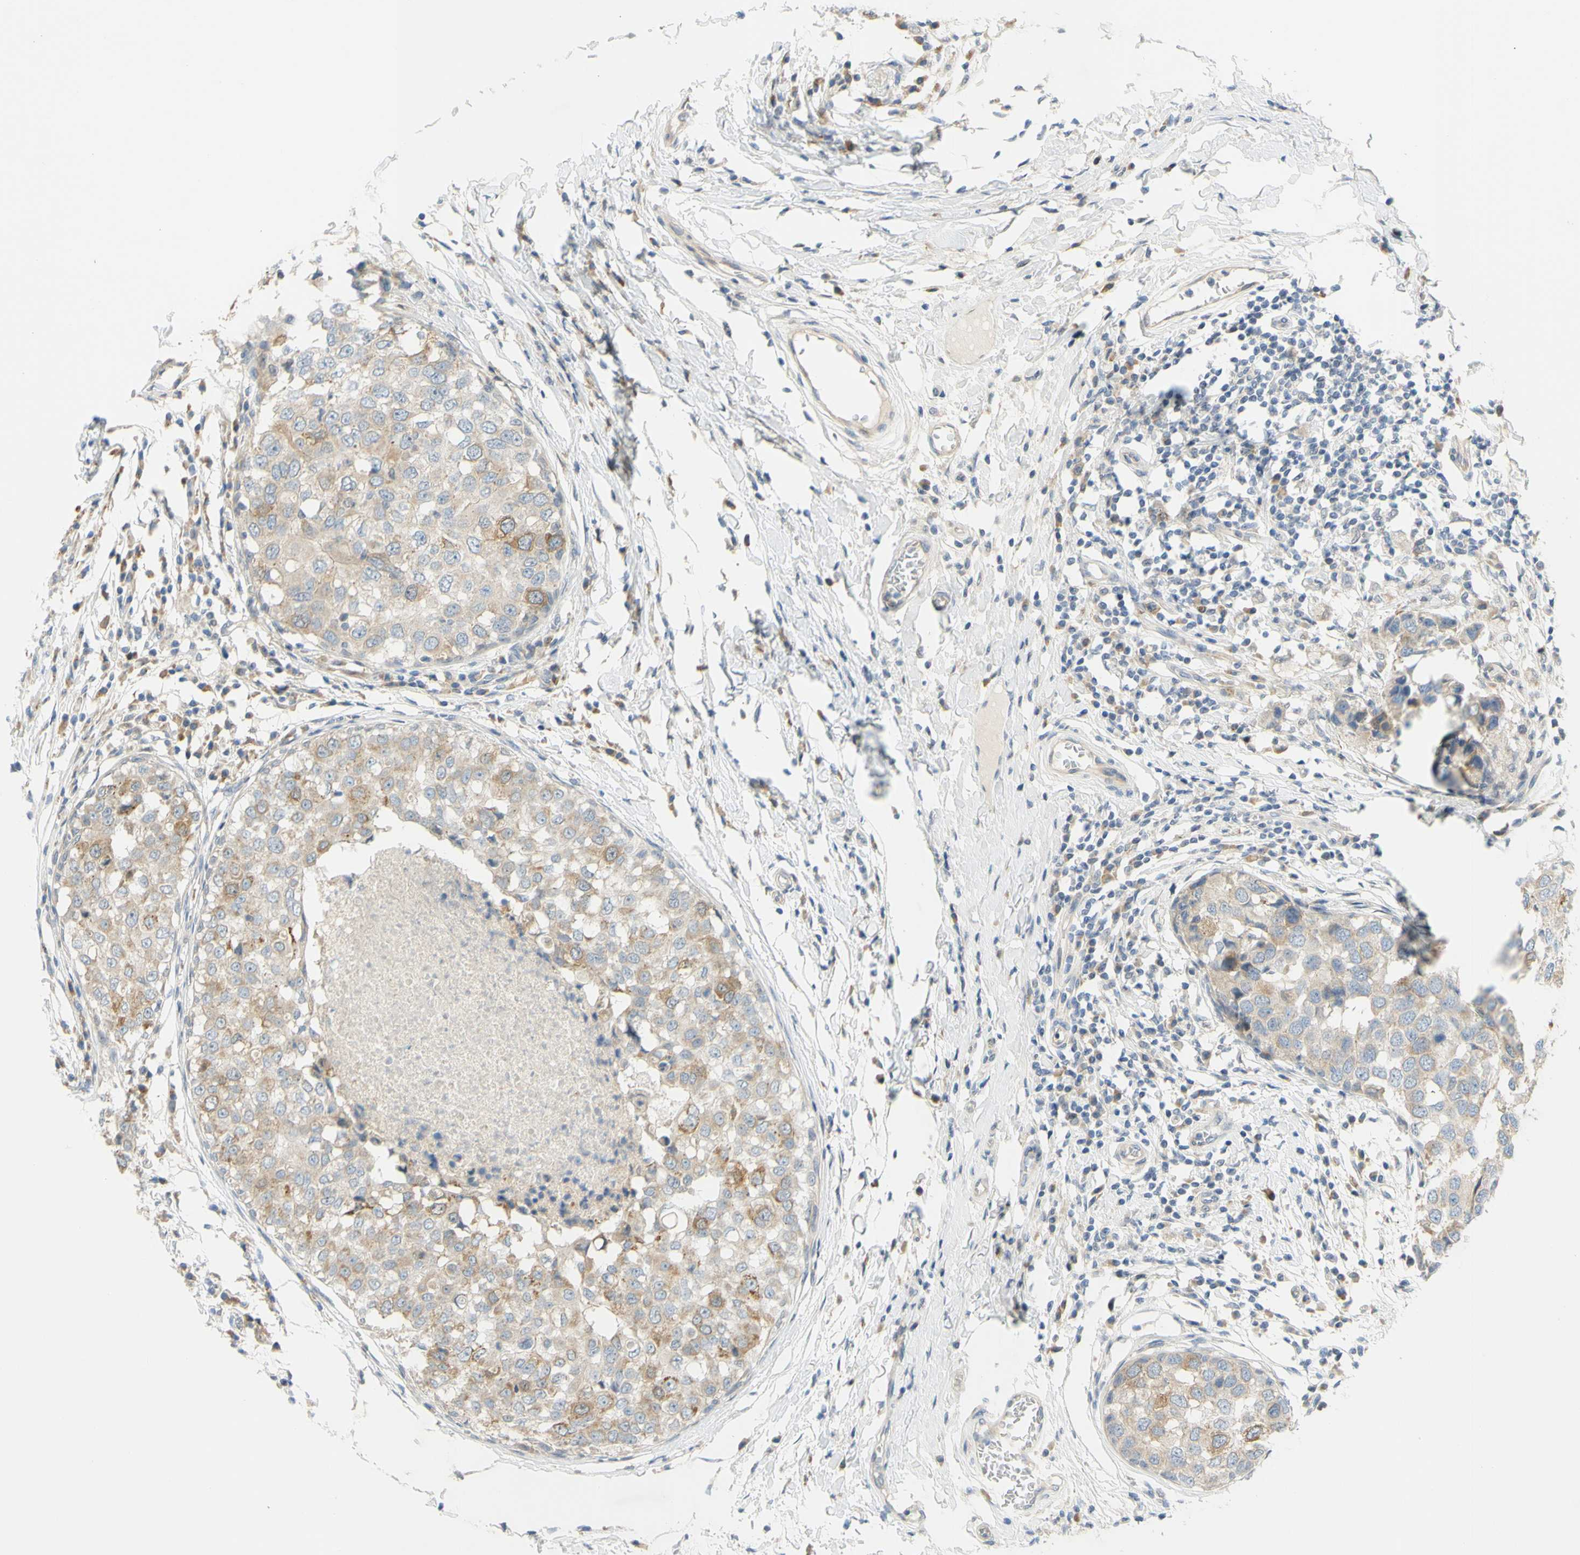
{"staining": {"intensity": "moderate", "quantity": "25%-75%", "location": "cytoplasmic/membranous"}, "tissue": "breast cancer", "cell_type": "Tumor cells", "image_type": "cancer", "snomed": [{"axis": "morphology", "description": "Duct carcinoma"}, {"axis": "topography", "description": "Breast"}], "caption": "This is a micrograph of immunohistochemistry (IHC) staining of breast invasive ductal carcinoma, which shows moderate staining in the cytoplasmic/membranous of tumor cells.", "gene": "CCNB2", "patient": {"sex": "female", "age": 27}}